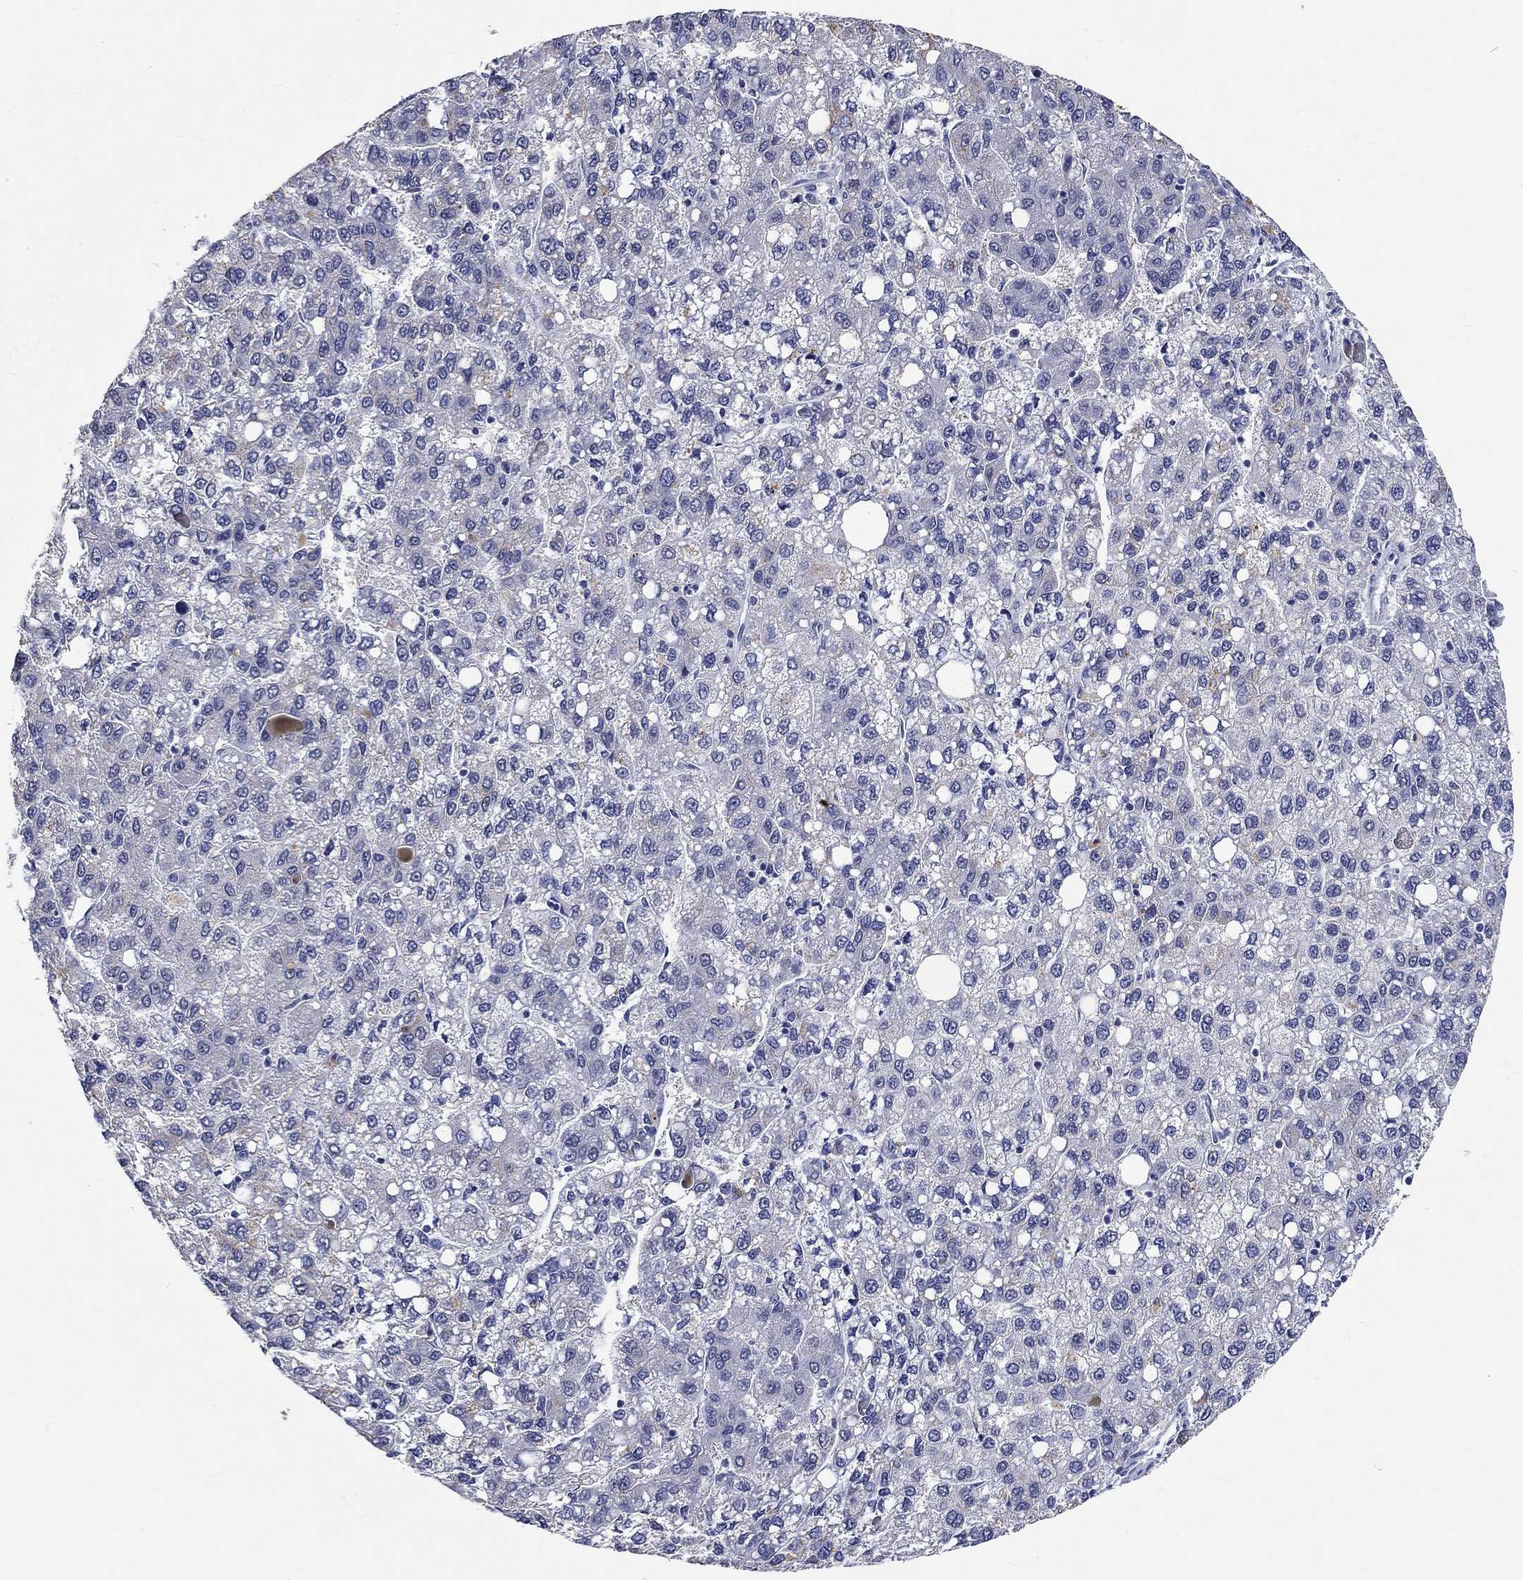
{"staining": {"intensity": "negative", "quantity": "none", "location": "none"}, "tissue": "liver cancer", "cell_type": "Tumor cells", "image_type": "cancer", "snomed": [{"axis": "morphology", "description": "Carcinoma, Hepatocellular, NOS"}, {"axis": "topography", "description": "Liver"}], "caption": "This is a micrograph of IHC staining of liver cancer, which shows no expression in tumor cells.", "gene": "GRIN1", "patient": {"sex": "female", "age": 82}}